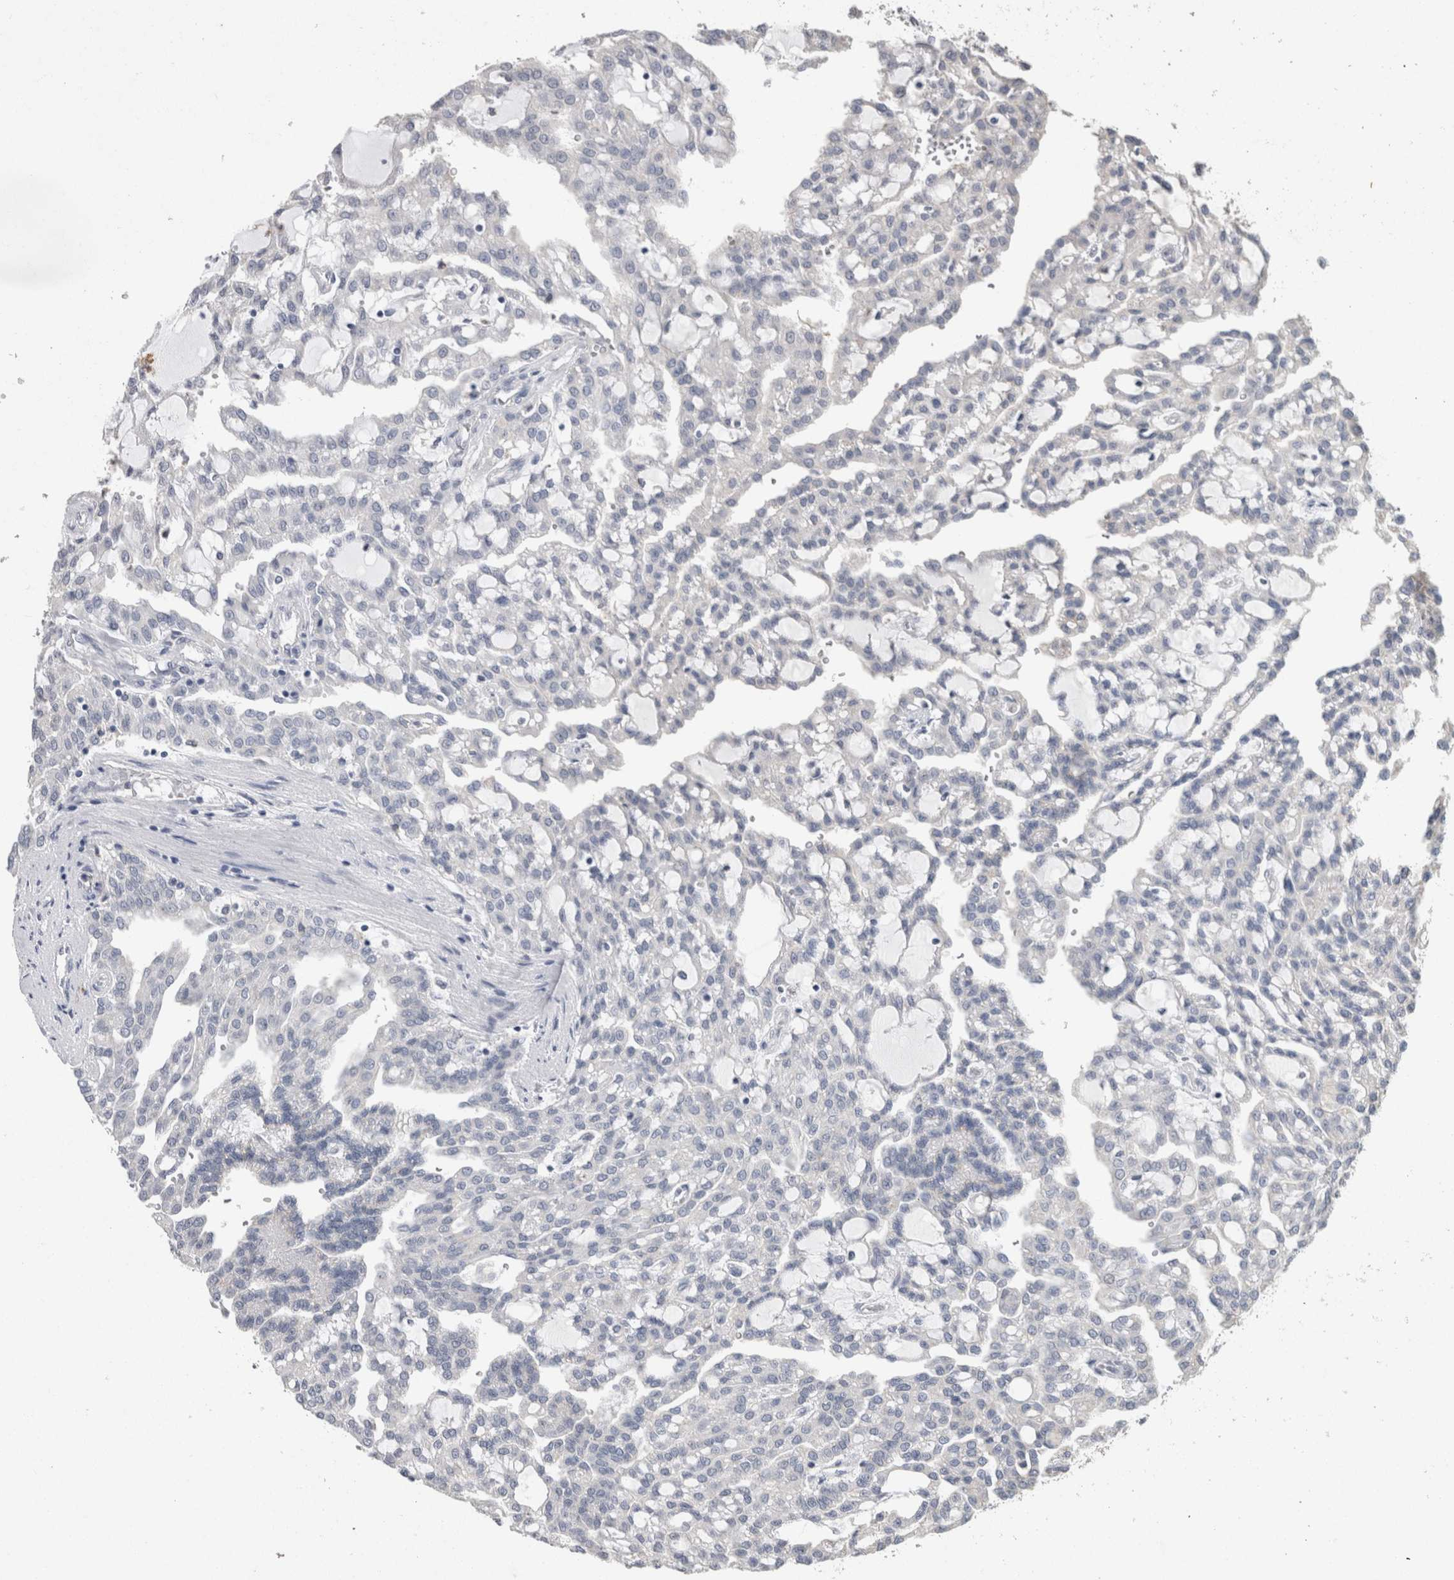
{"staining": {"intensity": "negative", "quantity": "none", "location": "none"}, "tissue": "renal cancer", "cell_type": "Tumor cells", "image_type": "cancer", "snomed": [{"axis": "morphology", "description": "Adenocarcinoma, NOS"}, {"axis": "topography", "description": "Kidney"}], "caption": "This histopathology image is of renal adenocarcinoma stained with immunohistochemistry (IHC) to label a protein in brown with the nuclei are counter-stained blue. There is no positivity in tumor cells. Brightfield microscopy of IHC stained with DAB (brown) and hematoxylin (blue), captured at high magnification.", "gene": "CNTFR", "patient": {"sex": "male", "age": 63}}